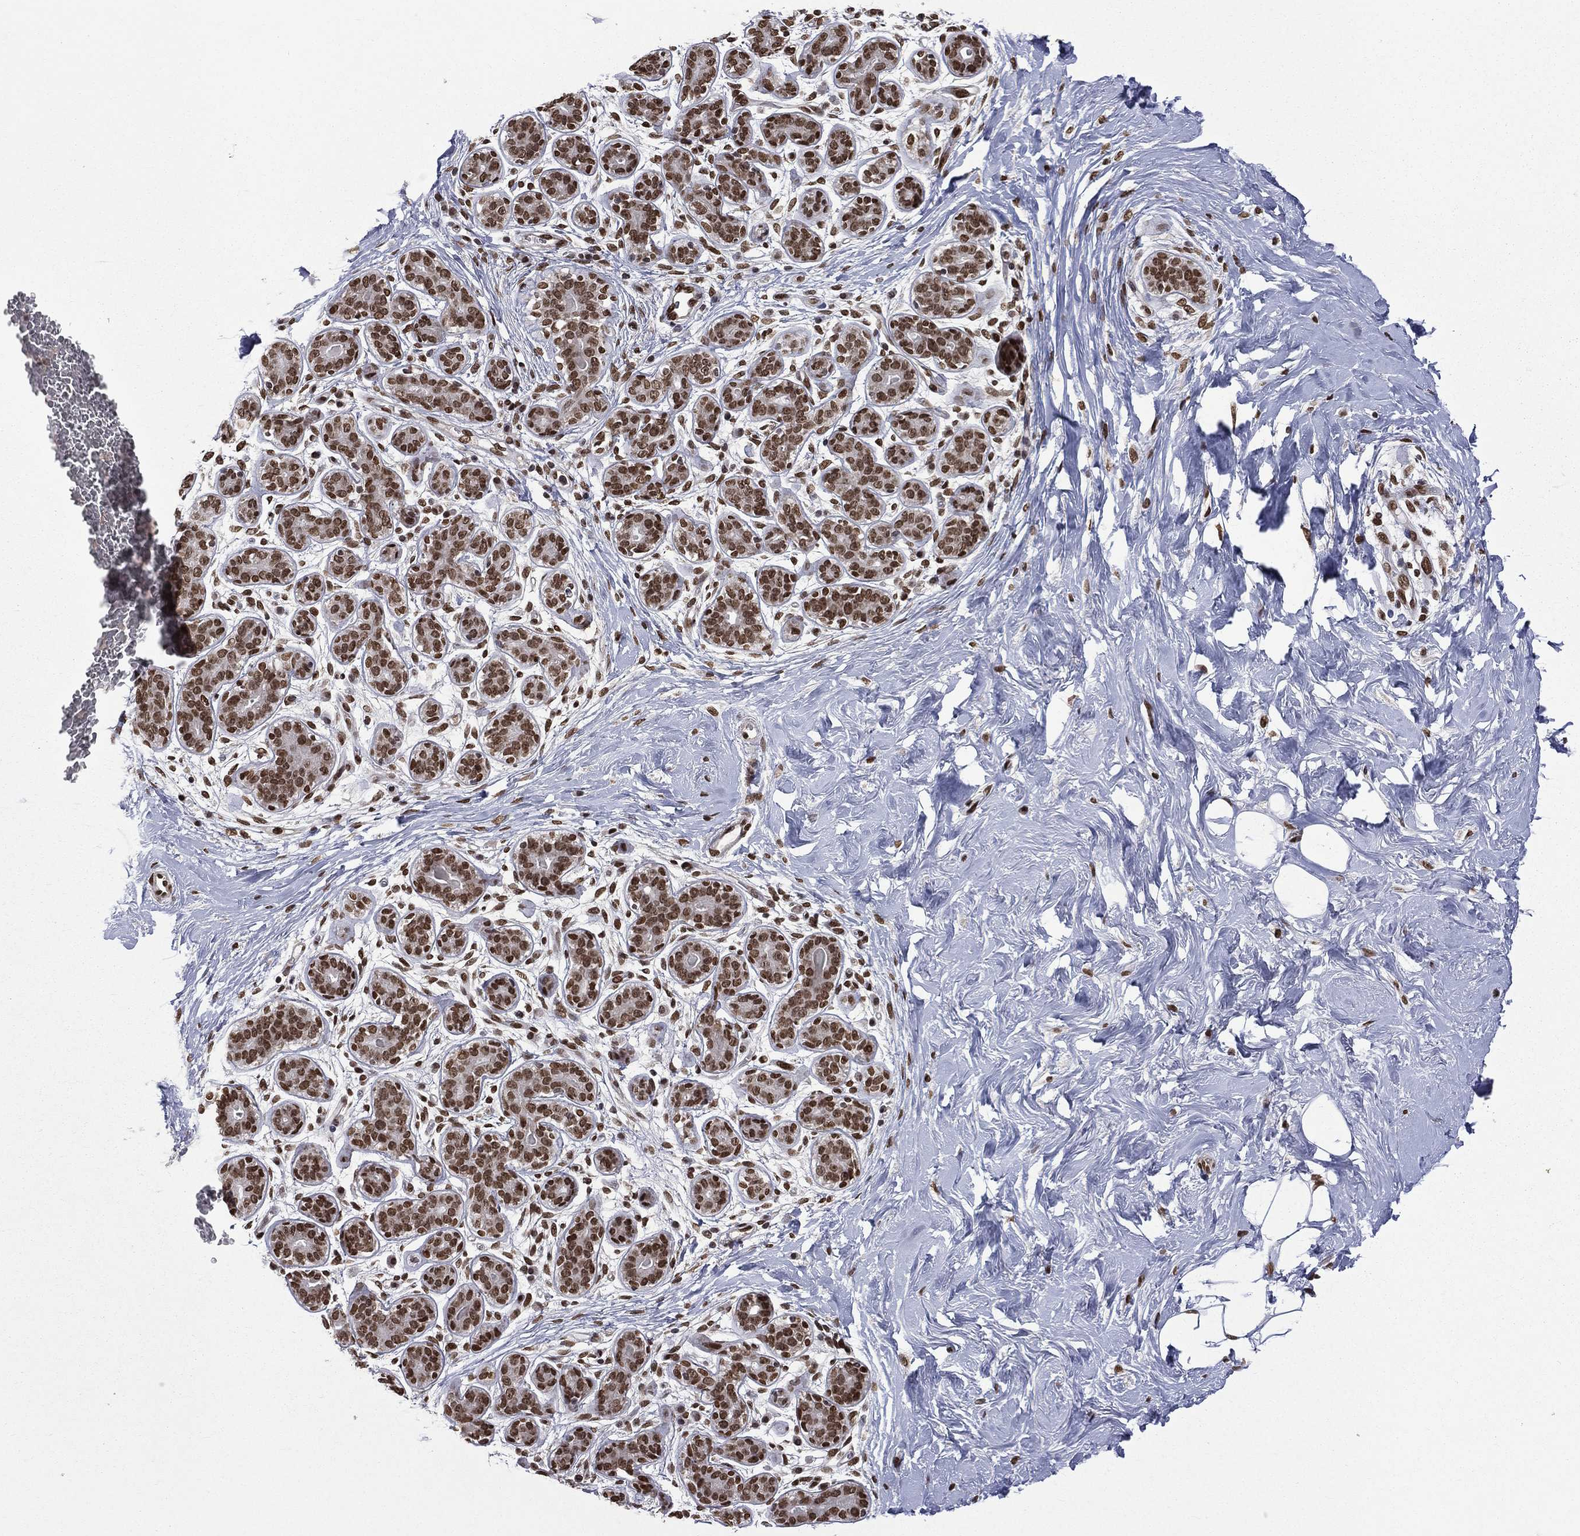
{"staining": {"intensity": "negative", "quantity": "none", "location": "none"}, "tissue": "breast", "cell_type": "Adipocytes", "image_type": "normal", "snomed": [{"axis": "morphology", "description": "Normal tissue, NOS"}, {"axis": "topography", "description": "Breast"}], "caption": "IHC of normal human breast displays no staining in adipocytes. (DAB immunohistochemistry with hematoxylin counter stain).", "gene": "C5orf24", "patient": {"sex": "female", "age": 43}}